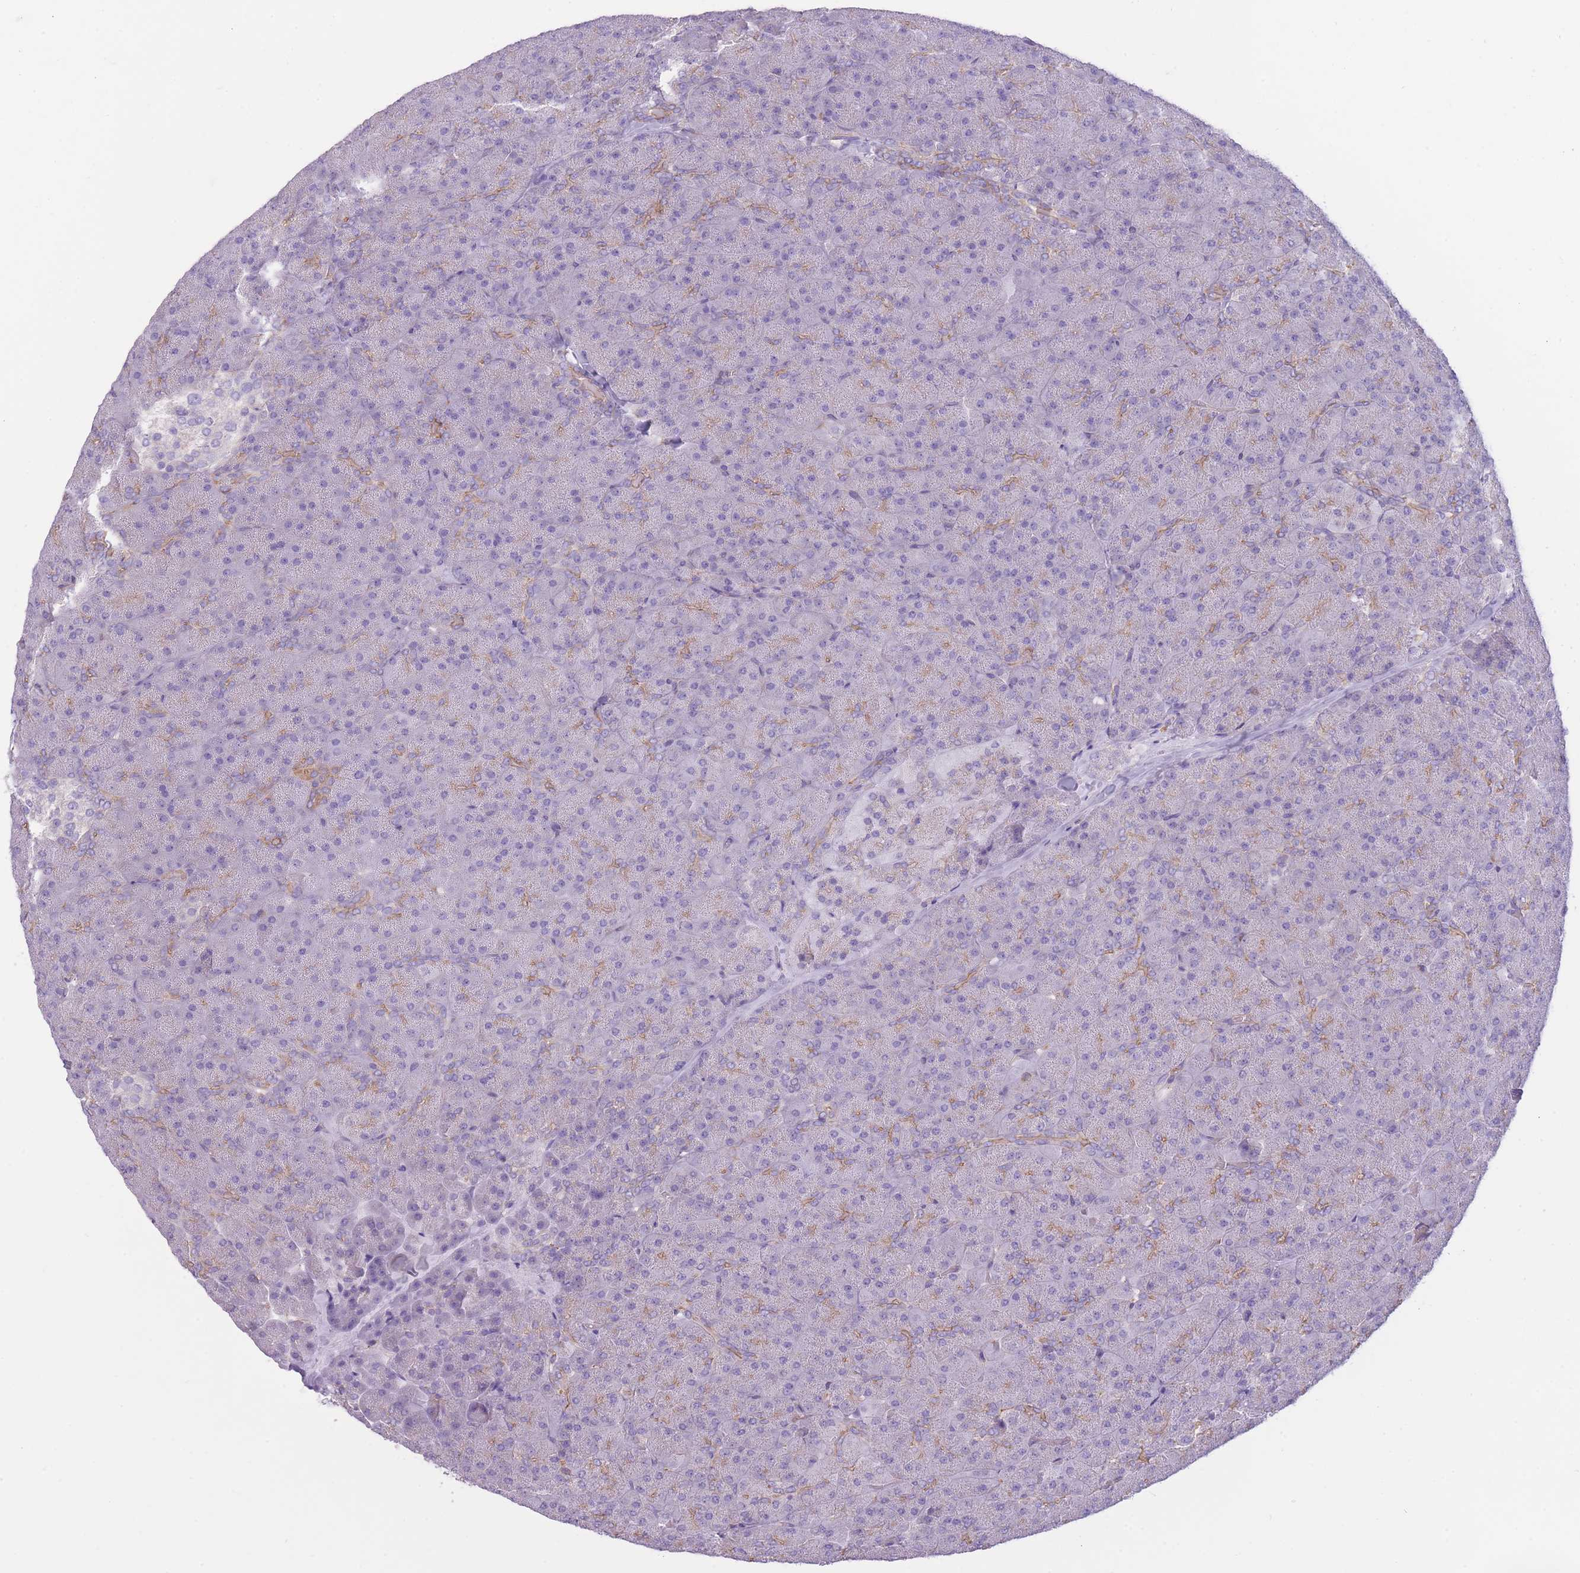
{"staining": {"intensity": "weak", "quantity": "<25%", "location": "cytoplasmic/membranous"}, "tissue": "pancreas", "cell_type": "Exocrine glandular cells", "image_type": "normal", "snomed": [{"axis": "morphology", "description": "Normal tissue, NOS"}, {"axis": "topography", "description": "Pancreas"}], "caption": "Immunohistochemical staining of unremarkable pancreas shows no significant positivity in exocrine glandular cells. The staining is performed using DAB (3,3'-diaminobenzidine) brown chromogen with nuclei counter-stained in using hematoxylin.", "gene": "PDHA1", "patient": {"sex": "male", "age": 36}}